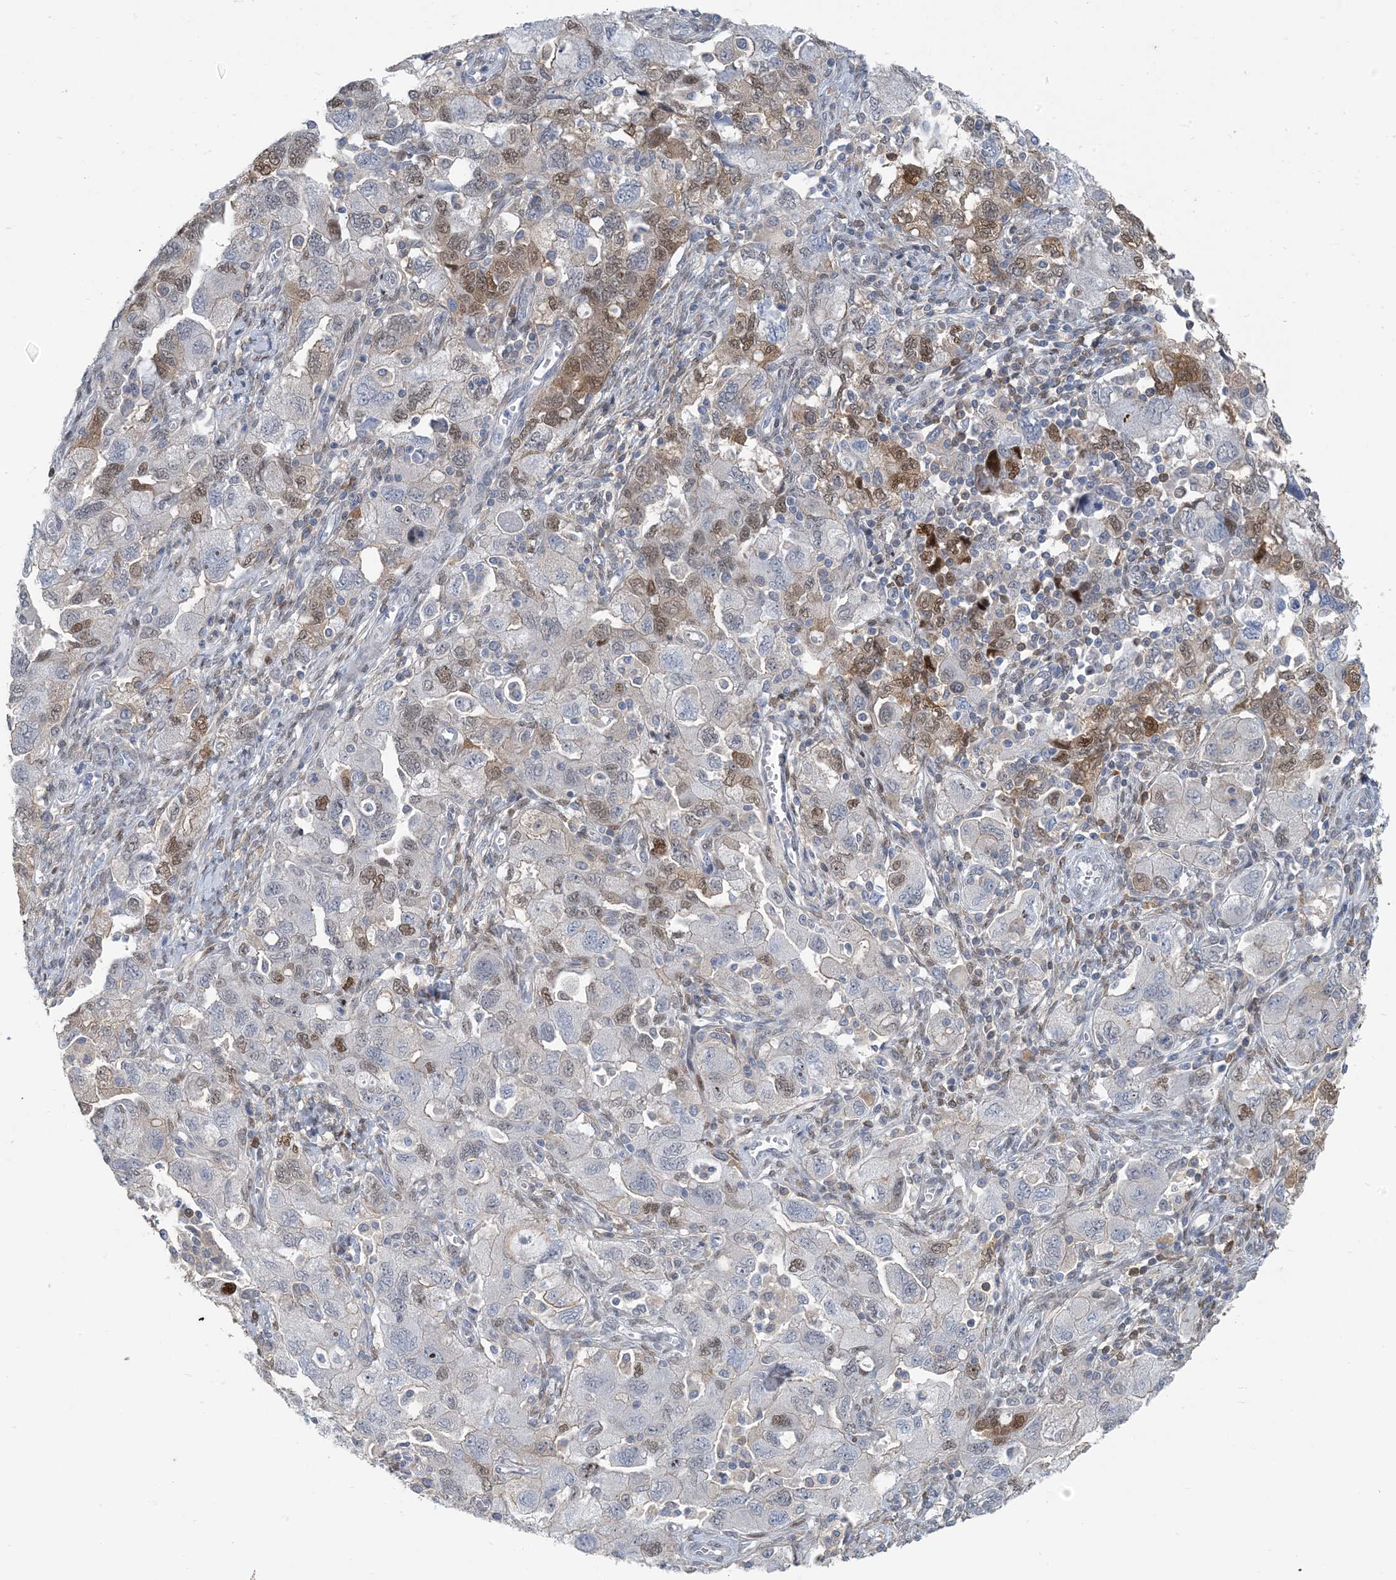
{"staining": {"intensity": "moderate", "quantity": "<25%", "location": "nuclear"}, "tissue": "ovarian cancer", "cell_type": "Tumor cells", "image_type": "cancer", "snomed": [{"axis": "morphology", "description": "Carcinoma, NOS"}, {"axis": "morphology", "description": "Cystadenocarcinoma, serous, NOS"}, {"axis": "topography", "description": "Ovary"}], "caption": "Immunohistochemistry of serous cystadenocarcinoma (ovarian) shows low levels of moderate nuclear expression in approximately <25% of tumor cells. (DAB (3,3'-diaminobenzidine) IHC, brown staining for protein, blue staining for nuclei).", "gene": "ZC3H12A", "patient": {"sex": "female", "age": 69}}